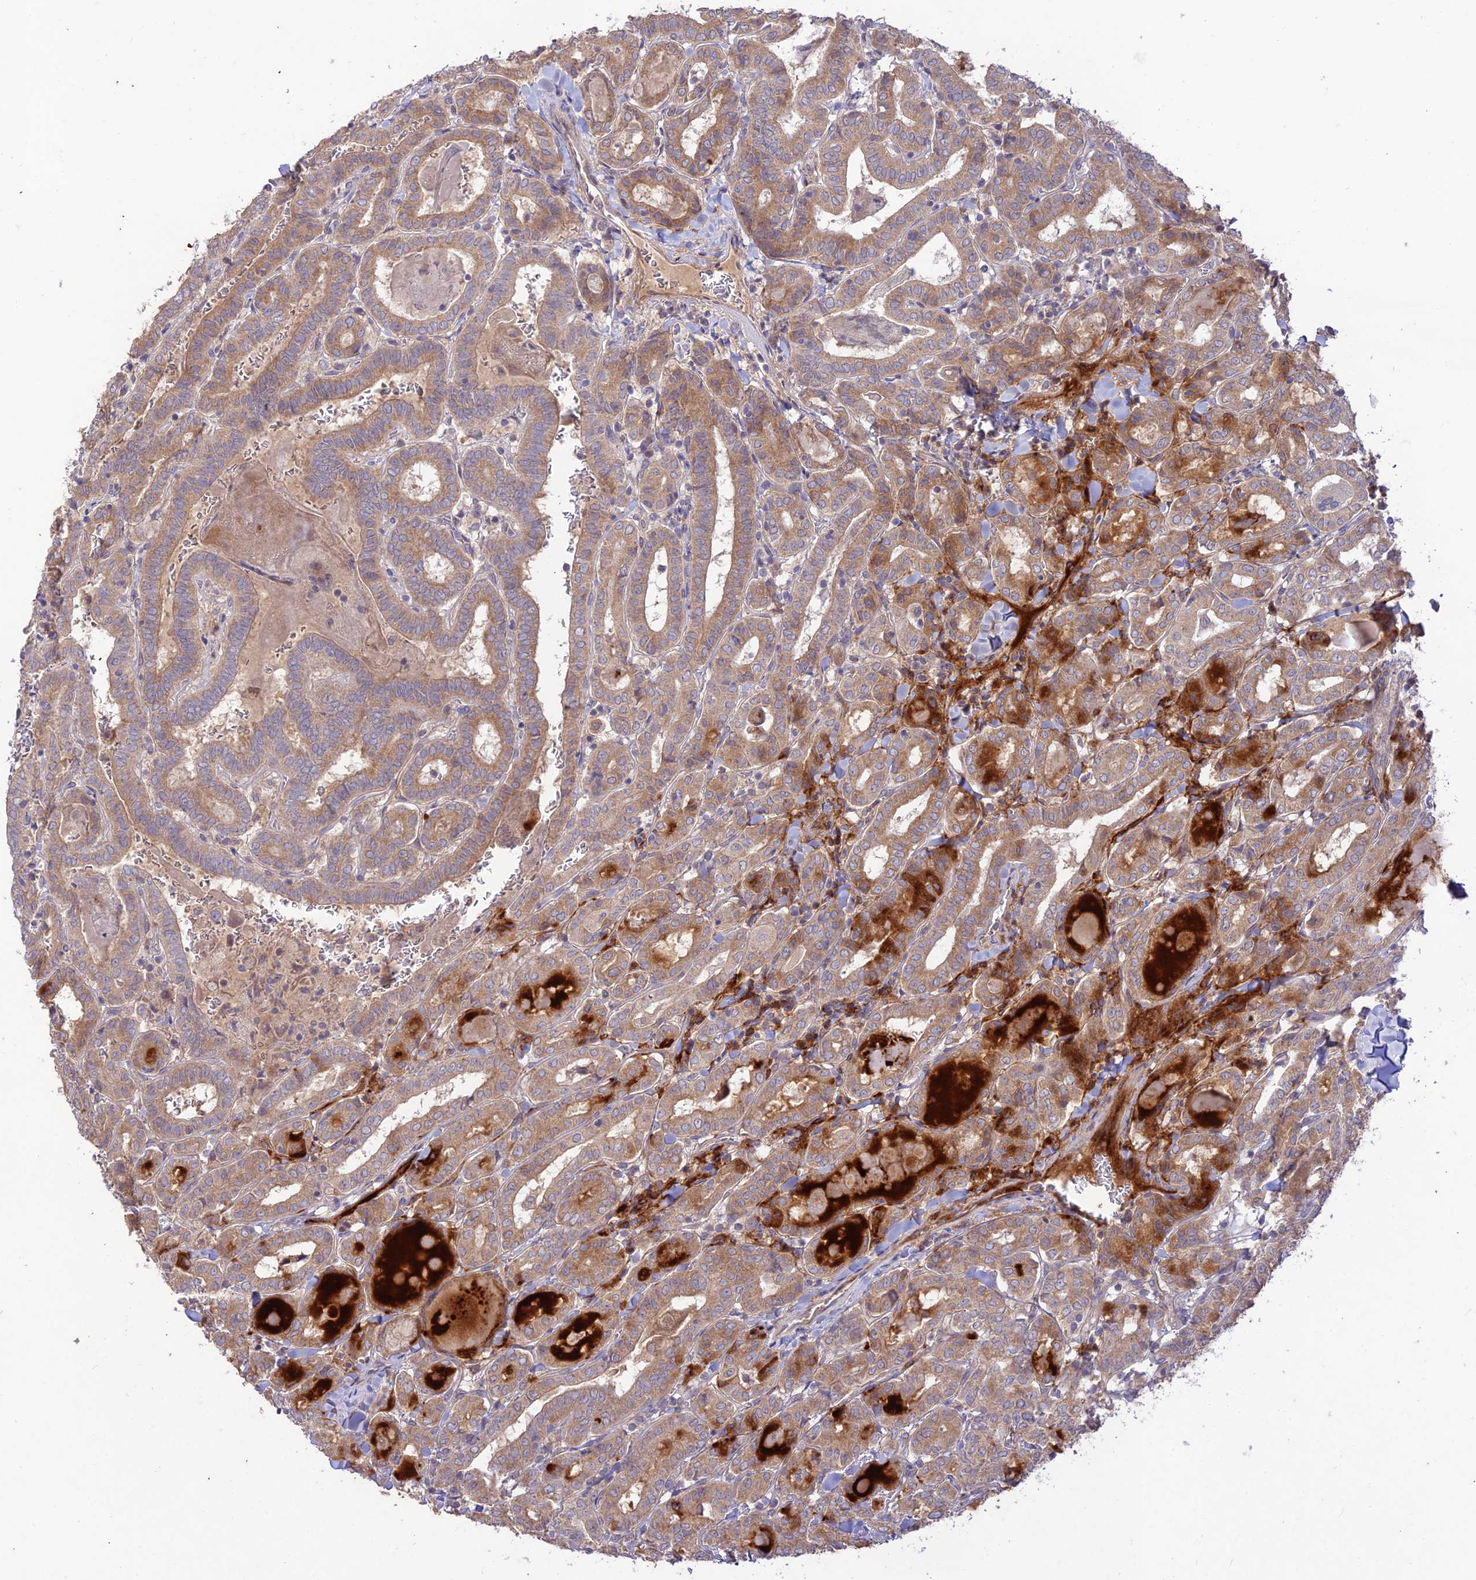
{"staining": {"intensity": "moderate", "quantity": ">75%", "location": "cytoplasmic/membranous"}, "tissue": "thyroid cancer", "cell_type": "Tumor cells", "image_type": "cancer", "snomed": [{"axis": "morphology", "description": "Papillary adenocarcinoma, NOS"}, {"axis": "topography", "description": "Thyroid gland"}], "caption": "An IHC histopathology image of tumor tissue is shown. Protein staining in brown highlights moderate cytoplasmic/membranous positivity in papillary adenocarcinoma (thyroid) within tumor cells.", "gene": "TMEM259", "patient": {"sex": "female", "age": 72}}